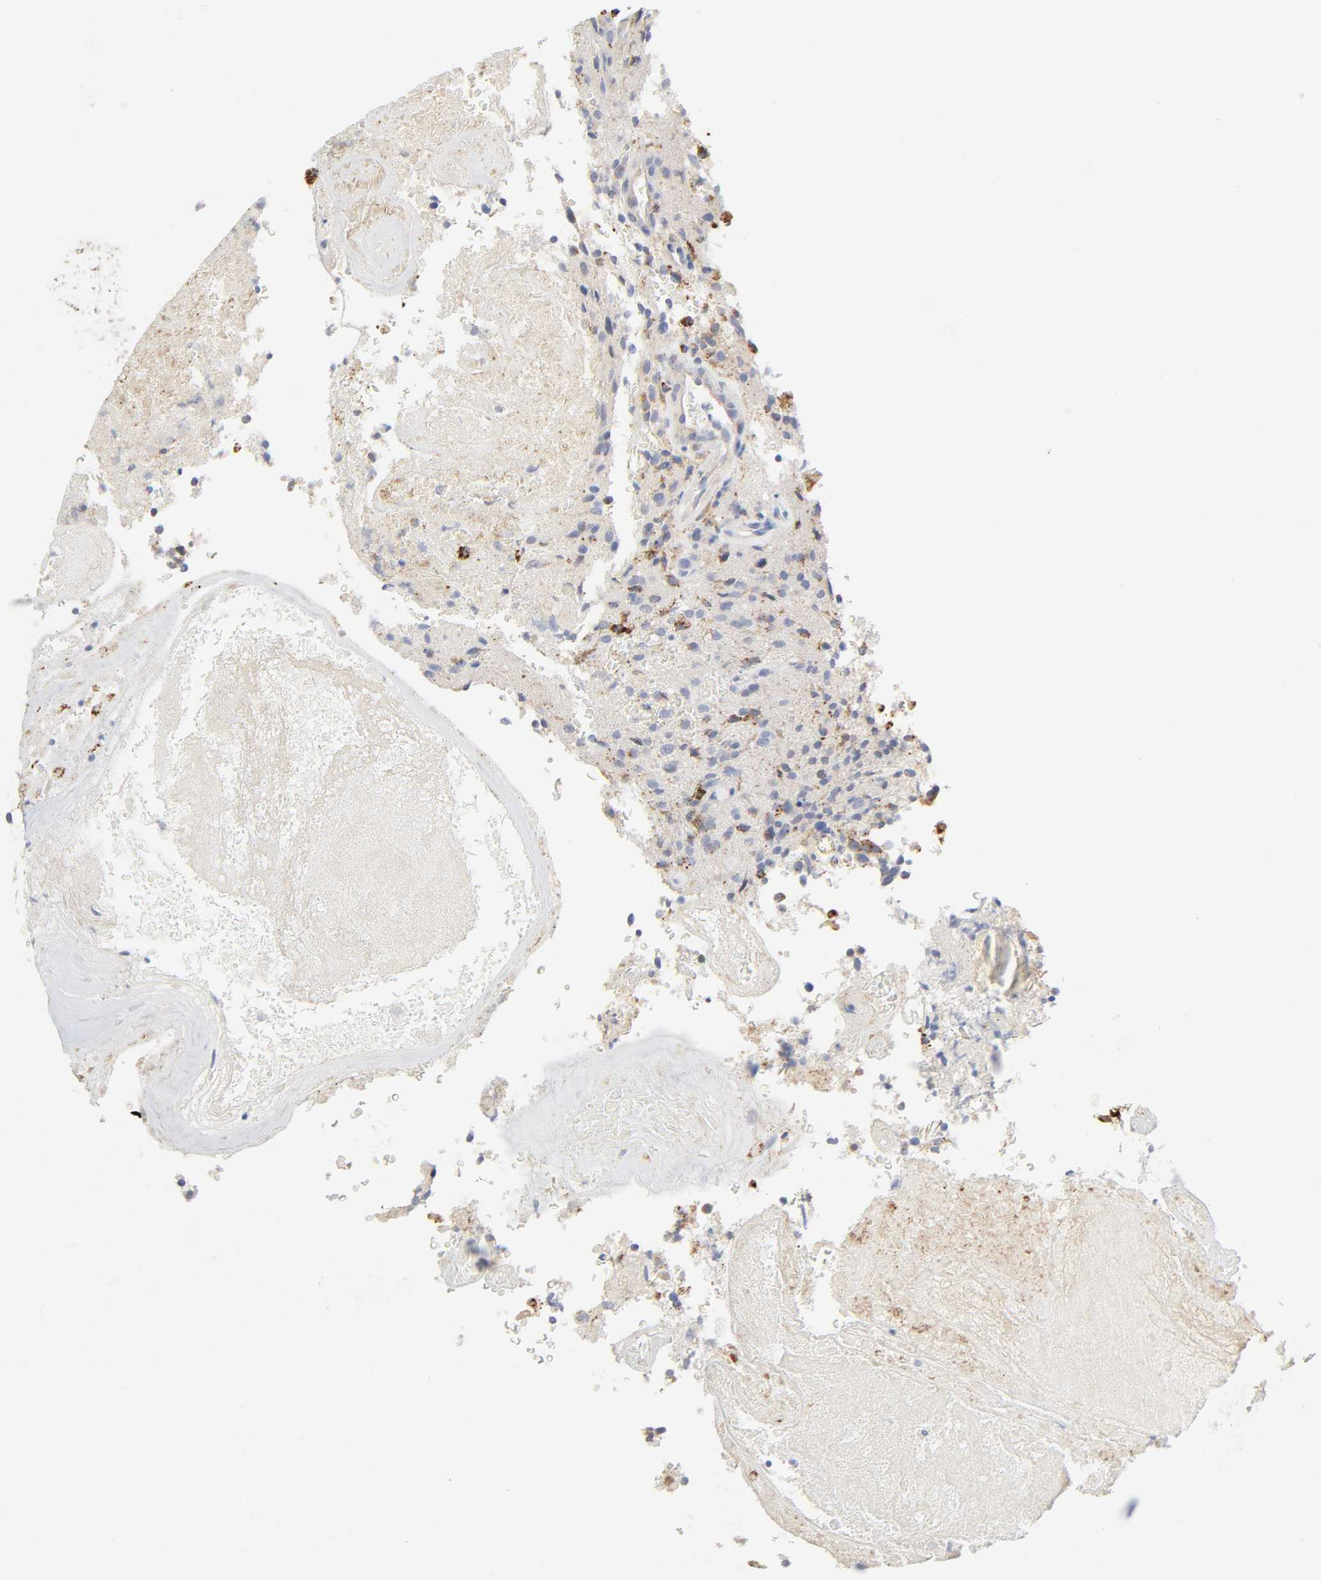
{"staining": {"intensity": "negative", "quantity": "none", "location": "none"}, "tissue": "glioma", "cell_type": "Tumor cells", "image_type": "cancer", "snomed": [{"axis": "morphology", "description": "Normal tissue, NOS"}, {"axis": "morphology", "description": "Glioma, malignant, High grade"}, {"axis": "topography", "description": "Cerebral cortex"}], "caption": "An immunohistochemistry (IHC) photomicrograph of glioma is shown. There is no staining in tumor cells of glioma.", "gene": "MAGEB17", "patient": {"sex": "male", "age": 75}}